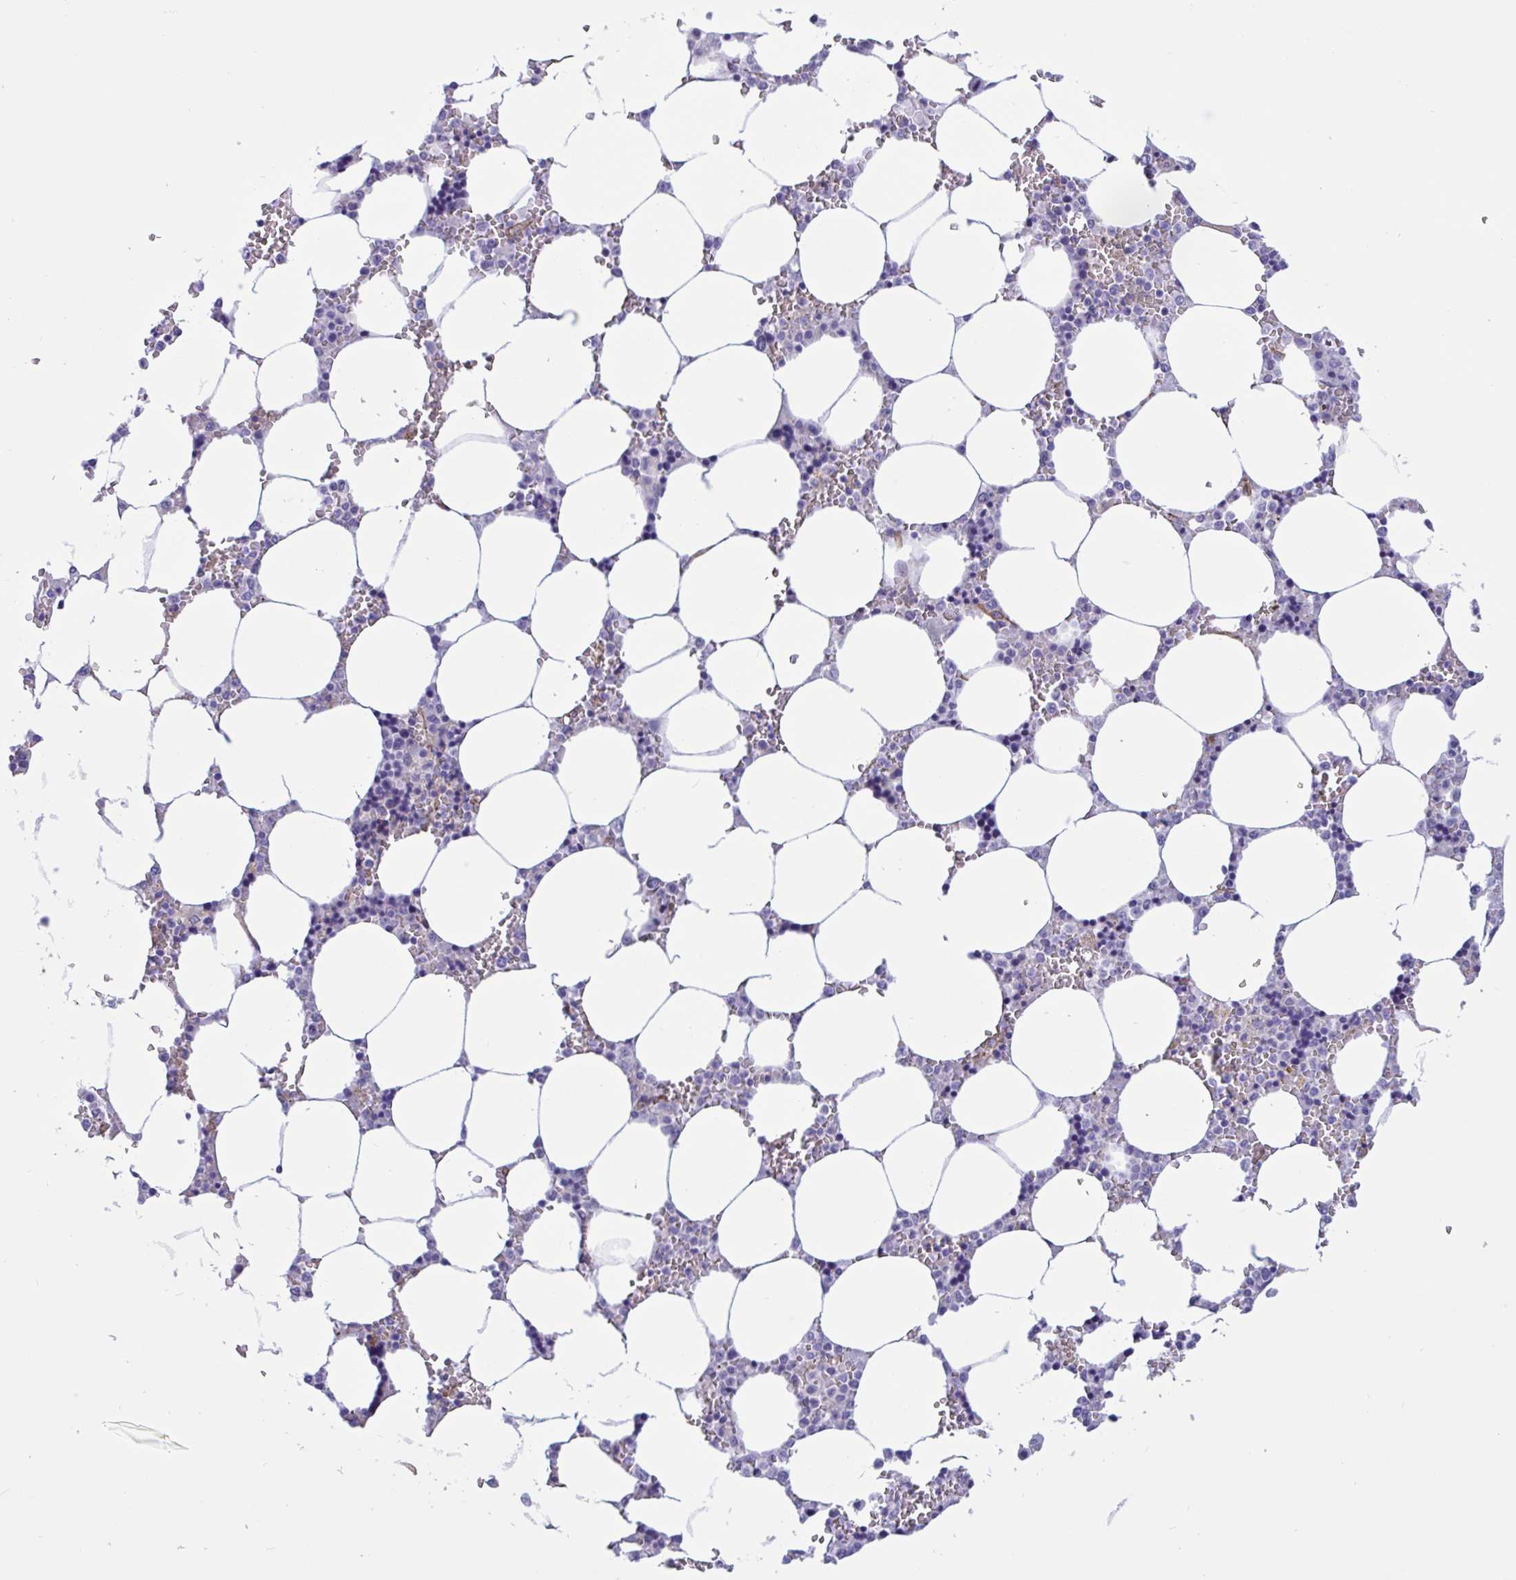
{"staining": {"intensity": "negative", "quantity": "none", "location": "none"}, "tissue": "bone marrow", "cell_type": "Hematopoietic cells", "image_type": "normal", "snomed": [{"axis": "morphology", "description": "Normal tissue, NOS"}, {"axis": "topography", "description": "Bone marrow"}], "caption": "Human bone marrow stained for a protein using immunohistochemistry (IHC) shows no expression in hematopoietic cells.", "gene": "RPL22L1", "patient": {"sex": "male", "age": 64}}